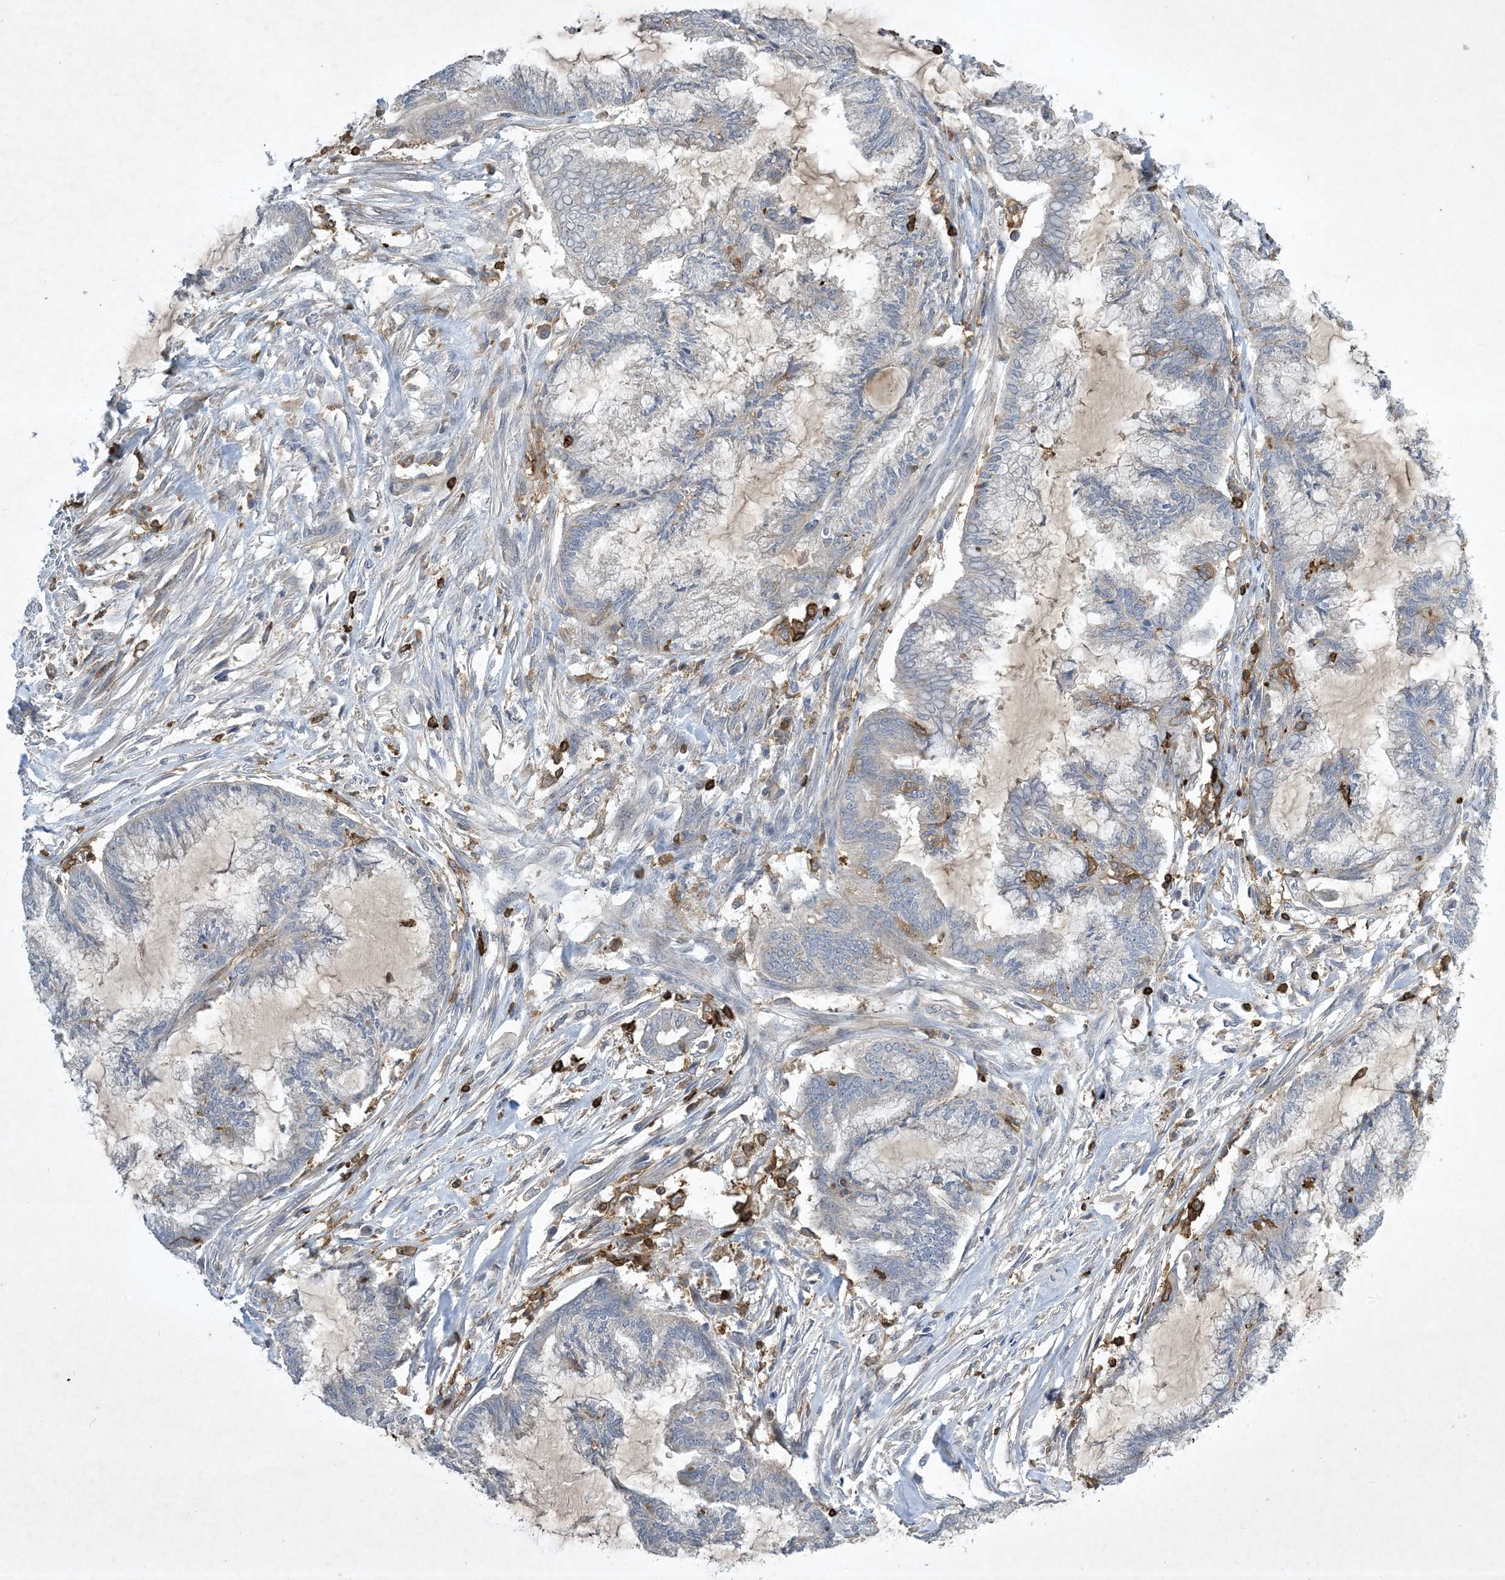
{"staining": {"intensity": "negative", "quantity": "none", "location": "none"}, "tissue": "endometrial cancer", "cell_type": "Tumor cells", "image_type": "cancer", "snomed": [{"axis": "morphology", "description": "Adenocarcinoma, NOS"}, {"axis": "topography", "description": "Endometrium"}], "caption": "Tumor cells show no significant expression in adenocarcinoma (endometrial).", "gene": "AK9", "patient": {"sex": "female", "age": 86}}